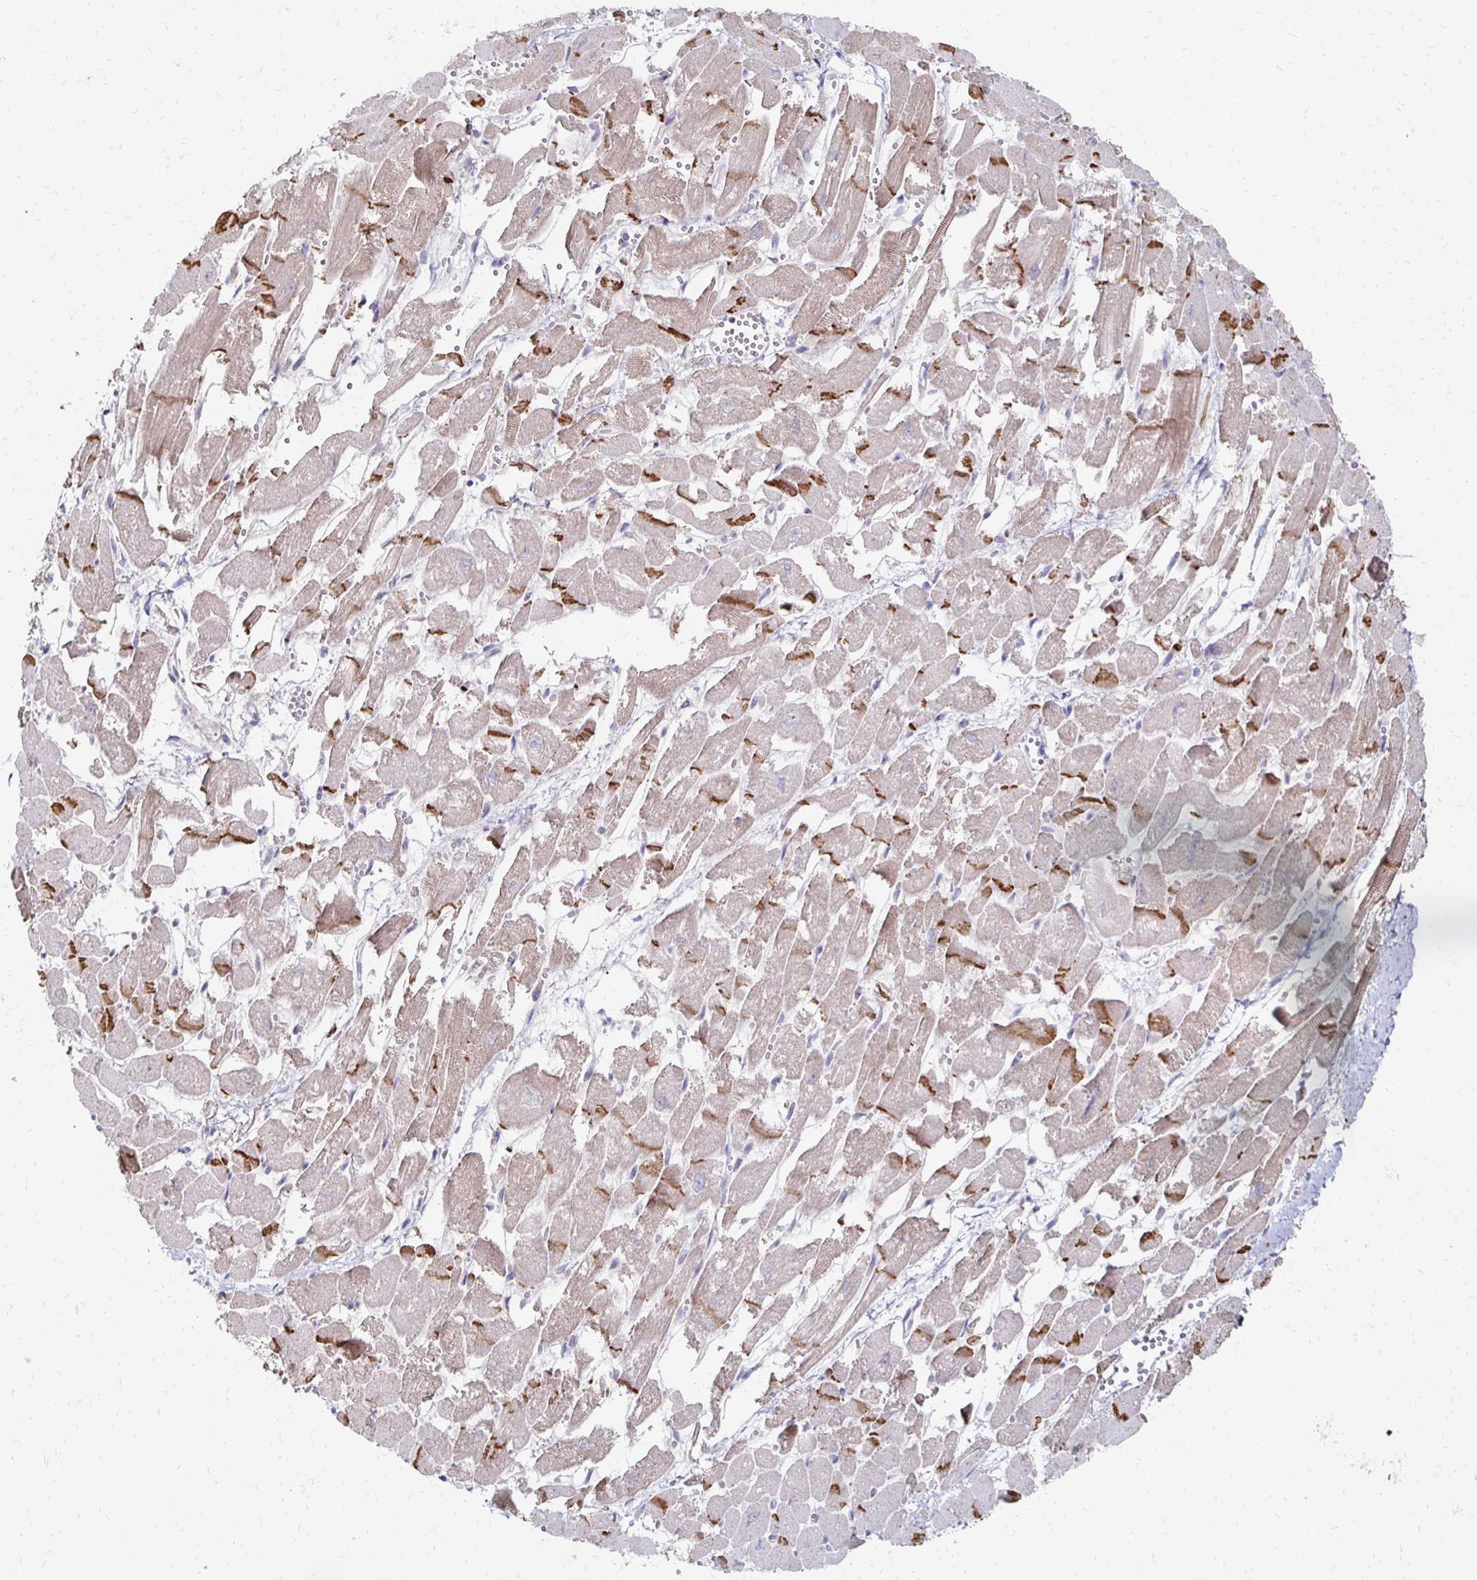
{"staining": {"intensity": "strong", "quantity": "25%-75%", "location": "cytoplasmic/membranous"}, "tissue": "heart muscle", "cell_type": "Cardiomyocytes", "image_type": "normal", "snomed": [{"axis": "morphology", "description": "Normal tissue, NOS"}, {"axis": "topography", "description": "Heart"}], "caption": "An immunohistochemistry image of normal tissue is shown. Protein staining in brown highlights strong cytoplasmic/membranous positivity in heart muscle within cardiomyocytes. (Brightfield microscopy of DAB IHC at high magnification).", "gene": "ZNF727", "patient": {"sex": "female", "age": 52}}